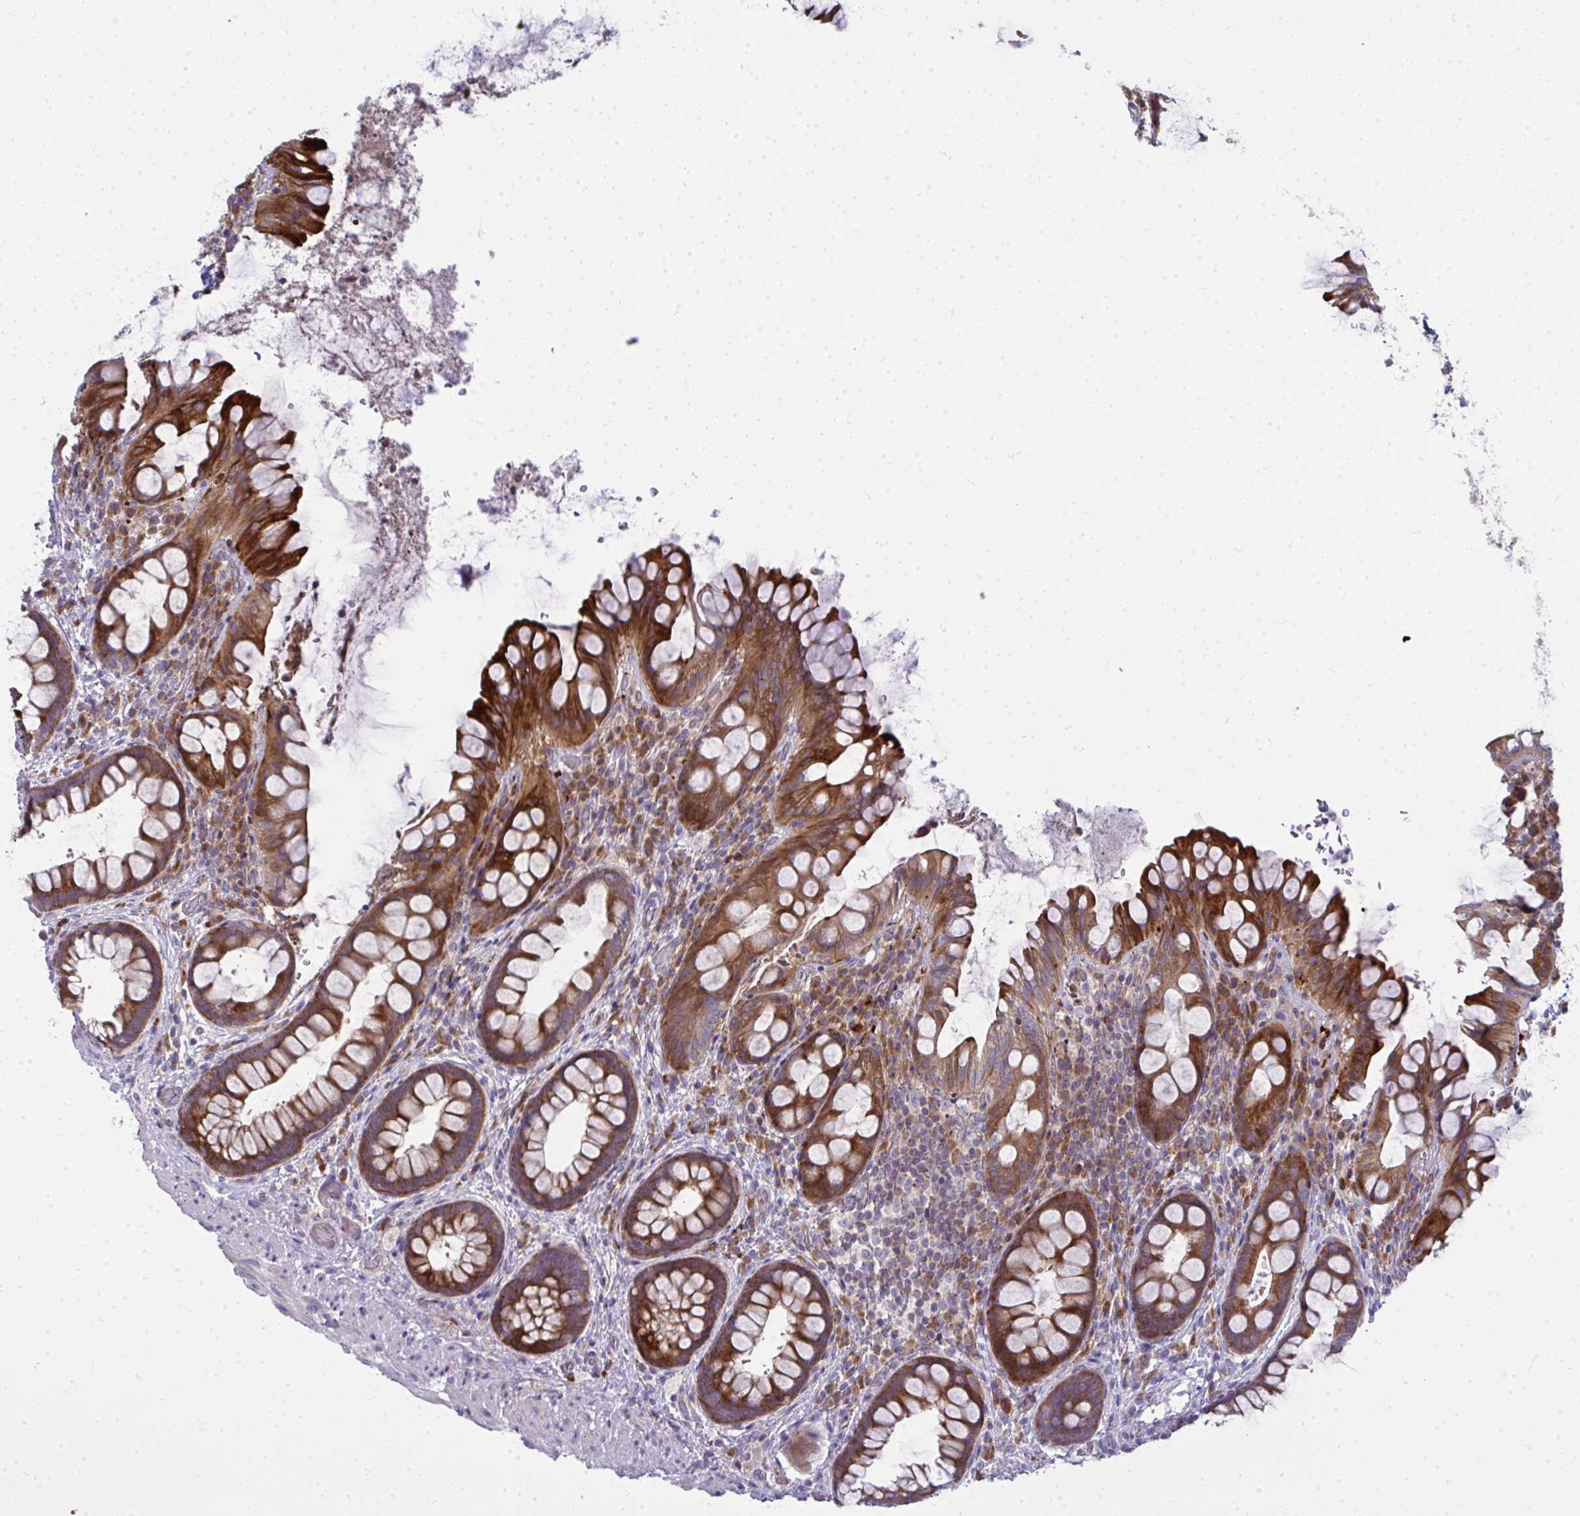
{"staining": {"intensity": "strong", "quantity": ">75%", "location": "cytoplasmic/membranous"}, "tissue": "rectum", "cell_type": "Glandular cells", "image_type": "normal", "snomed": [{"axis": "morphology", "description": "Normal tissue, NOS"}, {"axis": "topography", "description": "Rectum"}, {"axis": "topography", "description": "Peripheral nerve tissue"}], "caption": "This micrograph exhibits normal rectum stained with immunohistochemistry (IHC) to label a protein in brown. The cytoplasmic/membranous of glandular cells show strong positivity for the protein. Nuclei are counter-stained blue.", "gene": "GFPT2", "patient": {"sex": "female", "age": 69}}